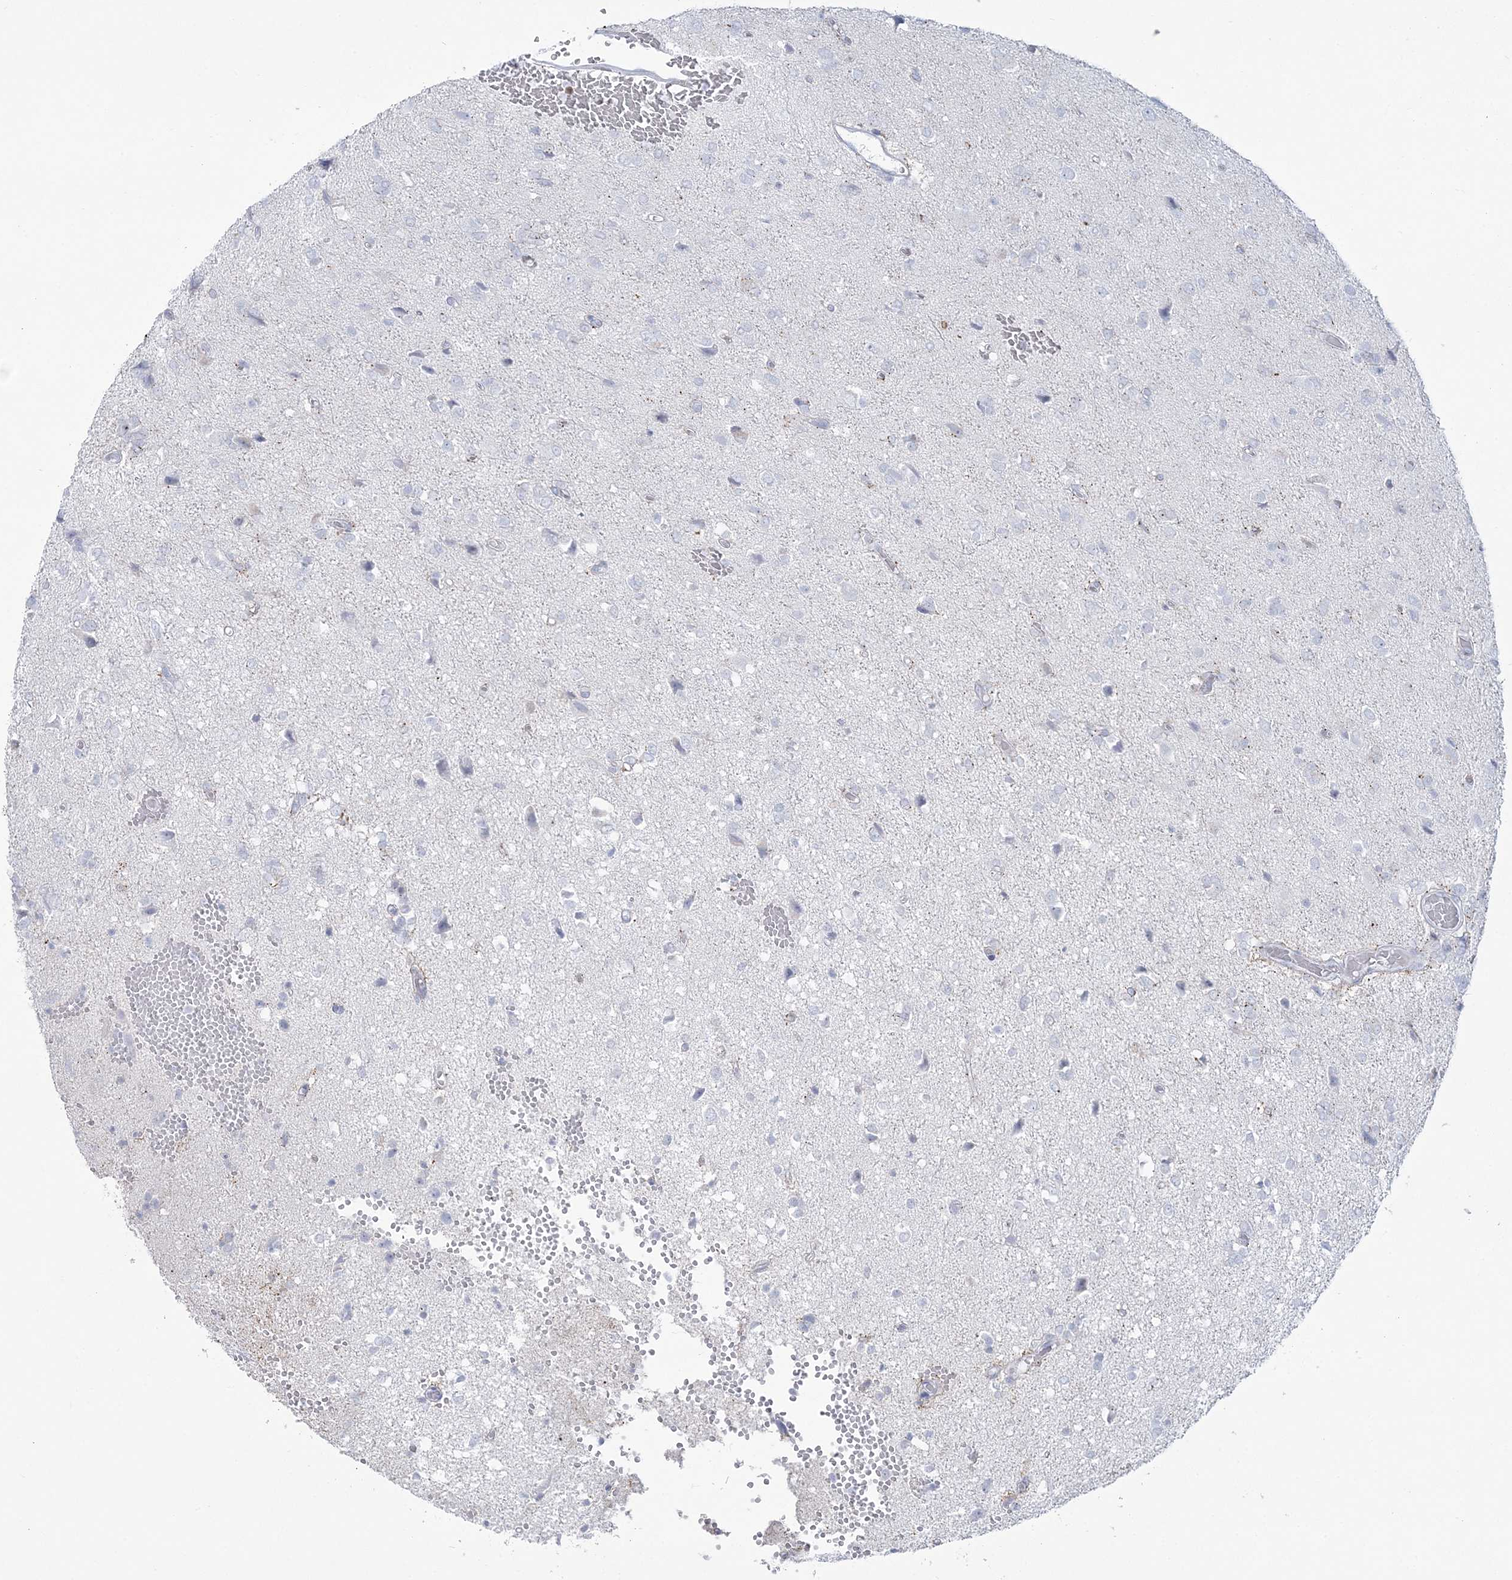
{"staining": {"intensity": "negative", "quantity": "none", "location": "none"}, "tissue": "glioma", "cell_type": "Tumor cells", "image_type": "cancer", "snomed": [{"axis": "morphology", "description": "Glioma, malignant, High grade"}, {"axis": "topography", "description": "Brain"}], "caption": "Immunohistochemical staining of human malignant glioma (high-grade) demonstrates no significant expression in tumor cells.", "gene": "ZNF843", "patient": {"sex": "female", "age": 59}}